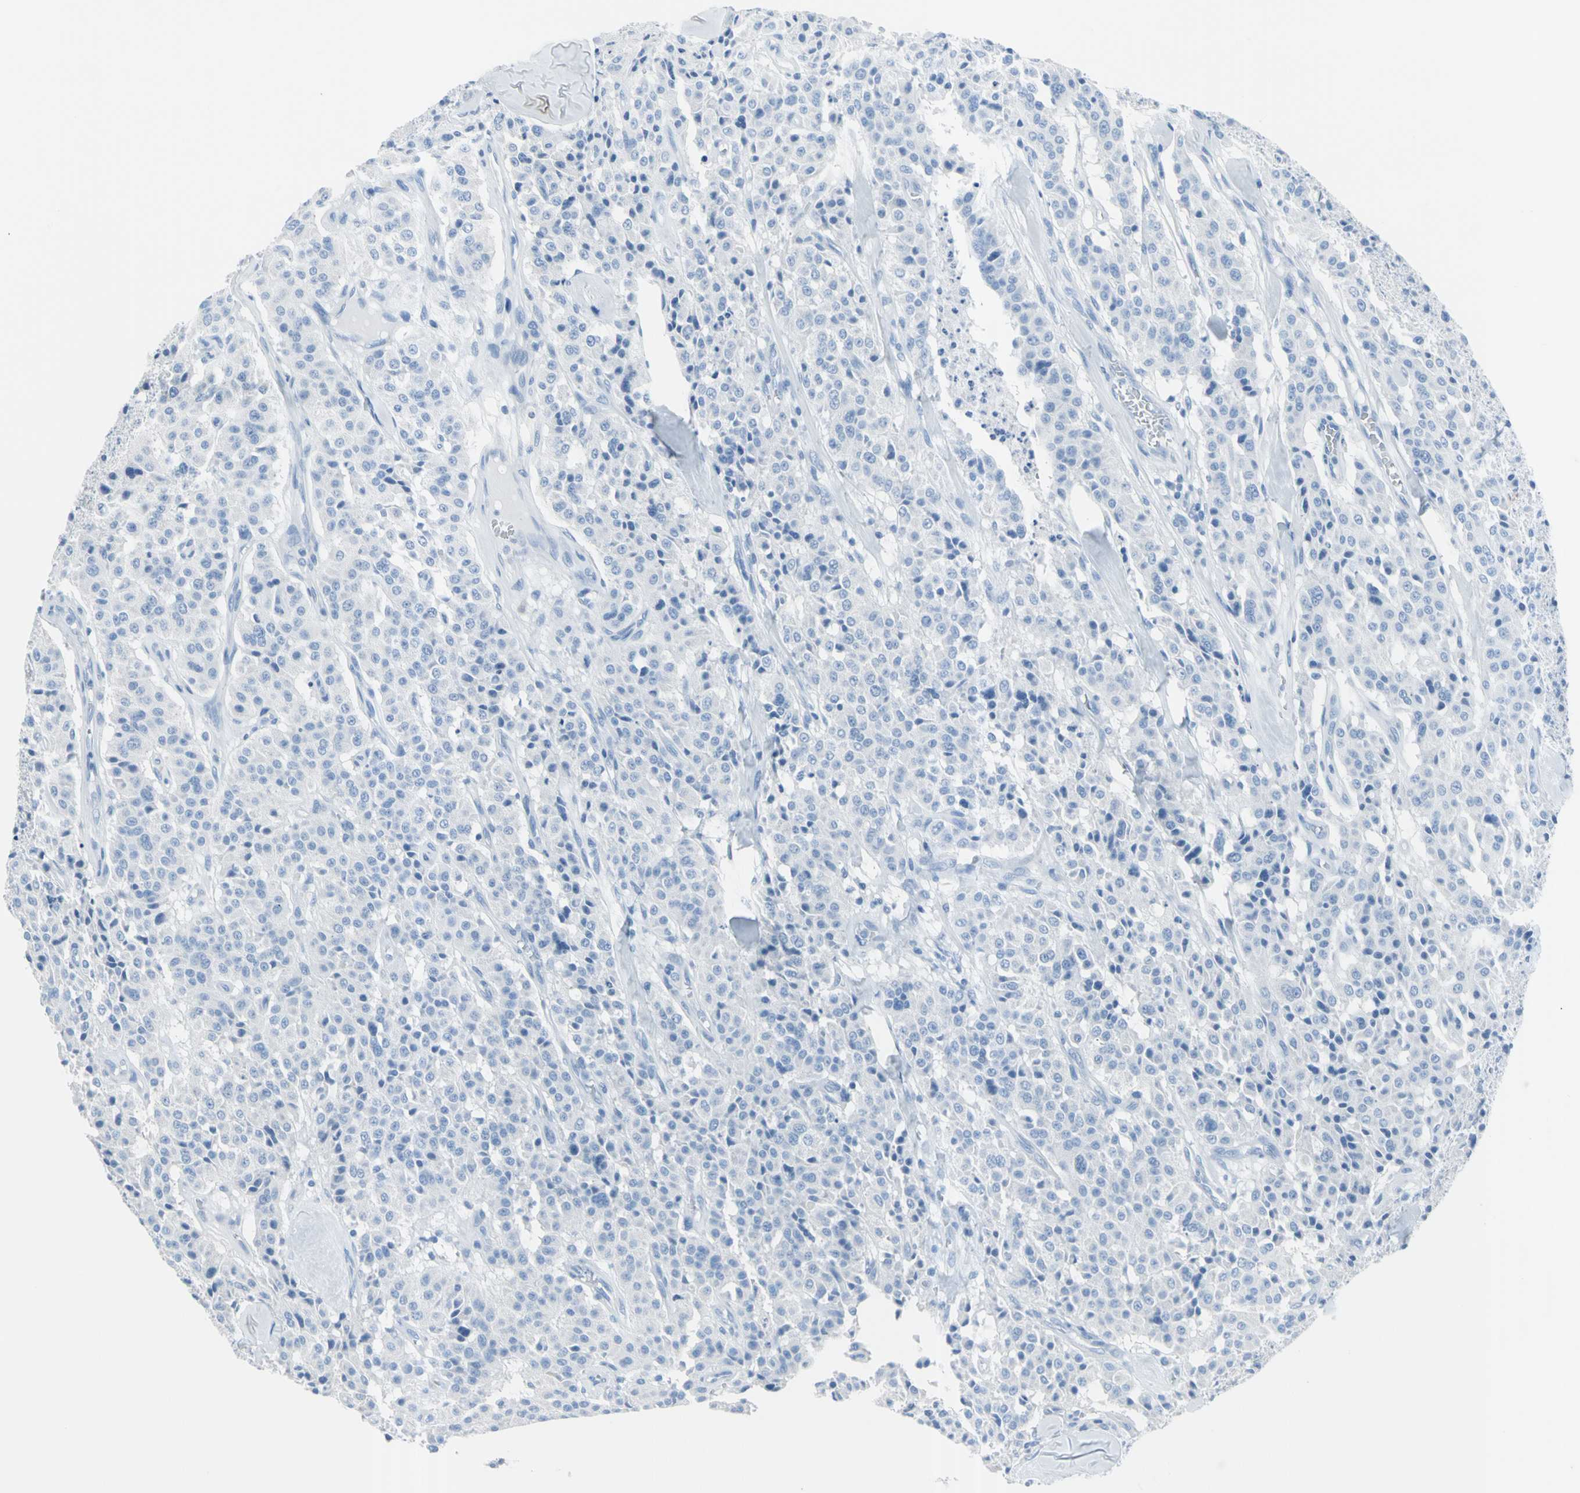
{"staining": {"intensity": "negative", "quantity": "none", "location": "none"}, "tissue": "carcinoid", "cell_type": "Tumor cells", "image_type": "cancer", "snomed": [{"axis": "morphology", "description": "Carcinoid, malignant, NOS"}, {"axis": "topography", "description": "Lung"}], "caption": "Carcinoid (malignant) was stained to show a protein in brown. There is no significant positivity in tumor cells.", "gene": "TPO", "patient": {"sex": "male", "age": 30}}